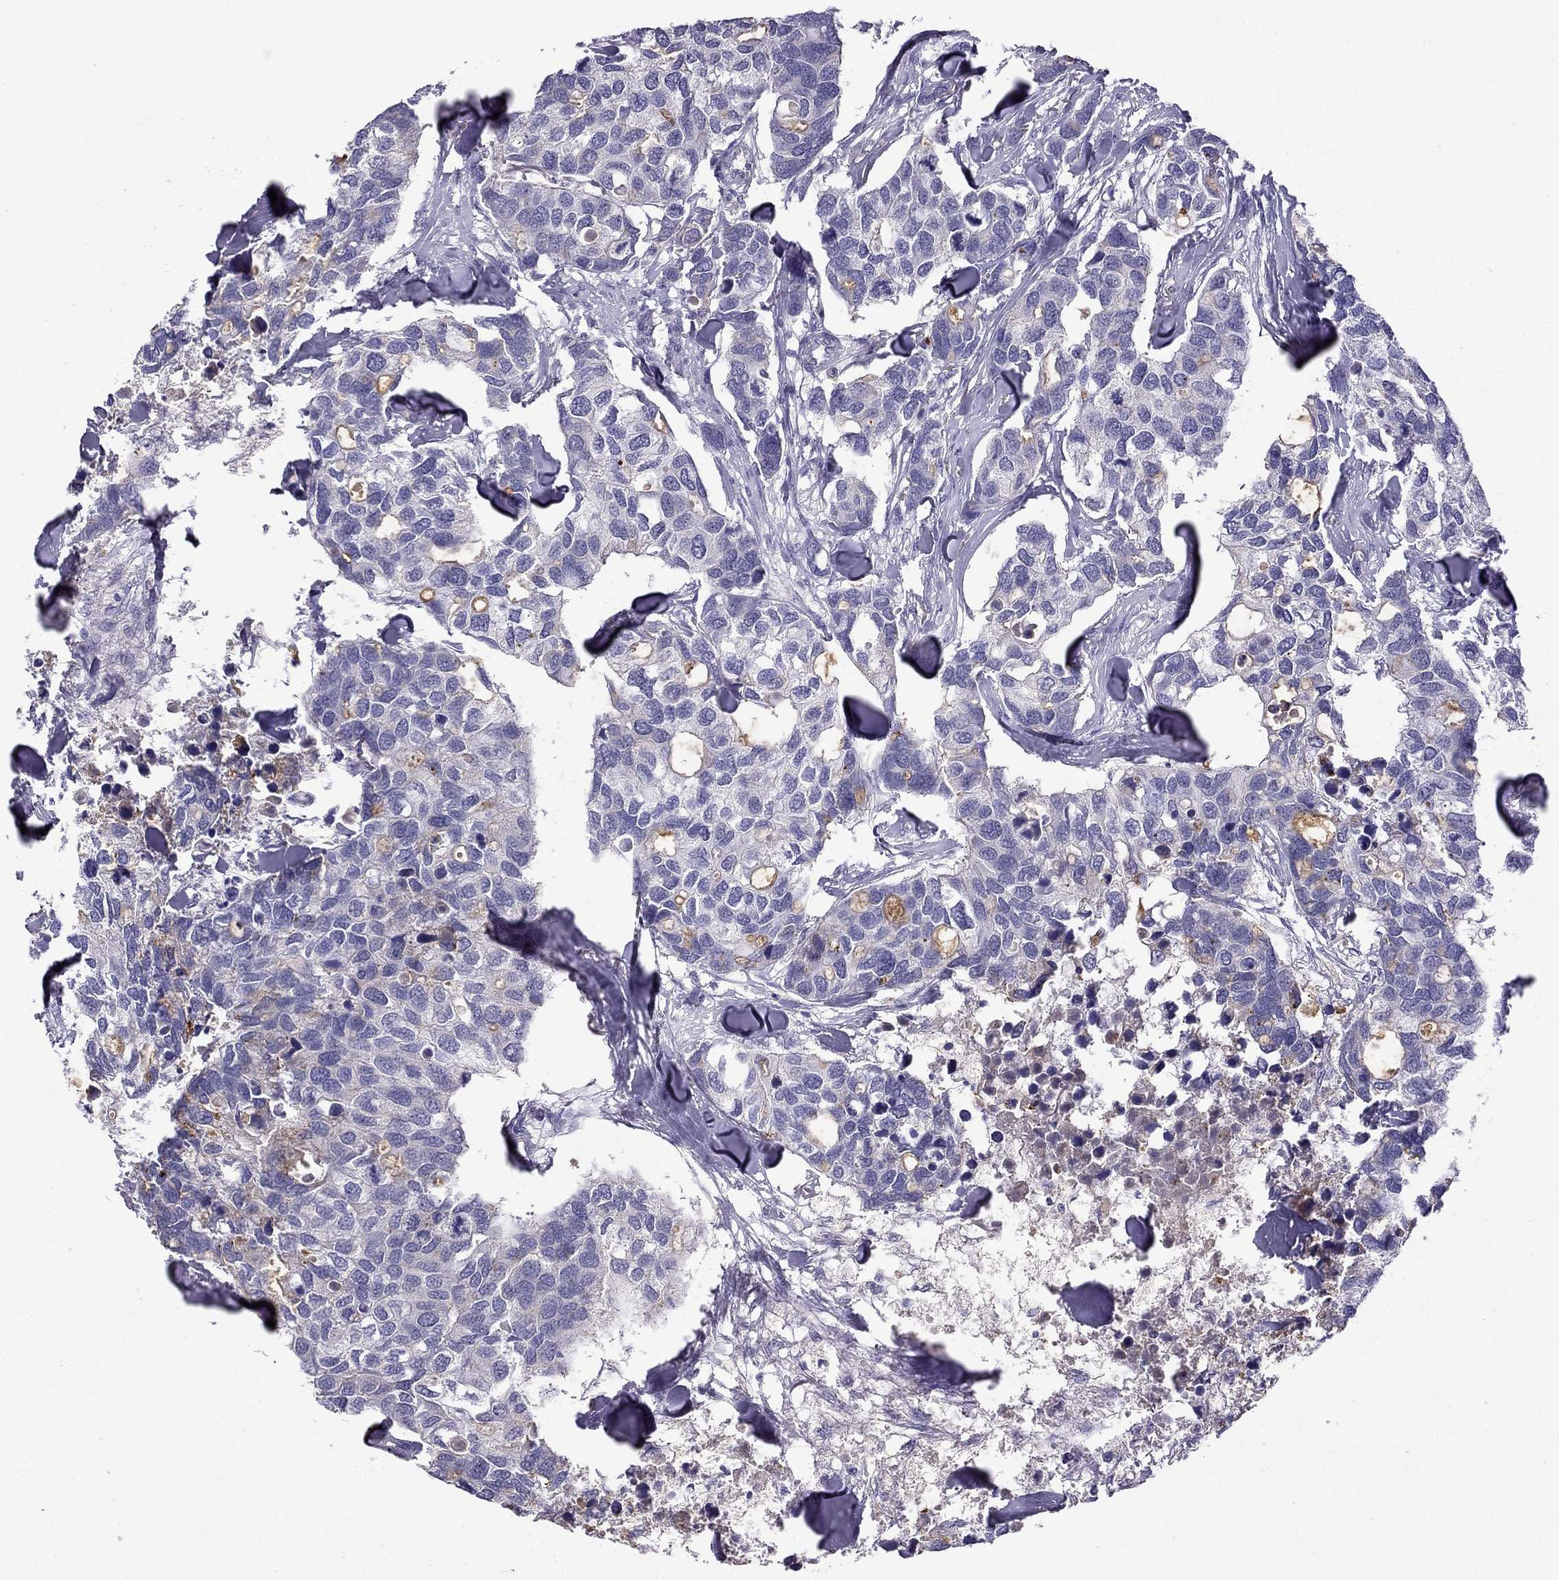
{"staining": {"intensity": "negative", "quantity": "none", "location": "none"}, "tissue": "breast cancer", "cell_type": "Tumor cells", "image_type": "cancer", "snomed": [{"axis": "morphology", "description": "Duct carcinoma"}, {"axis": "topography", "description": "Breast"}], "caption": "This is an IHC histopathology image of human breast cancer. There is no expression in tumor cells.", "gene": "STOML3", "patient": {"sex": "female", "age": 83}}